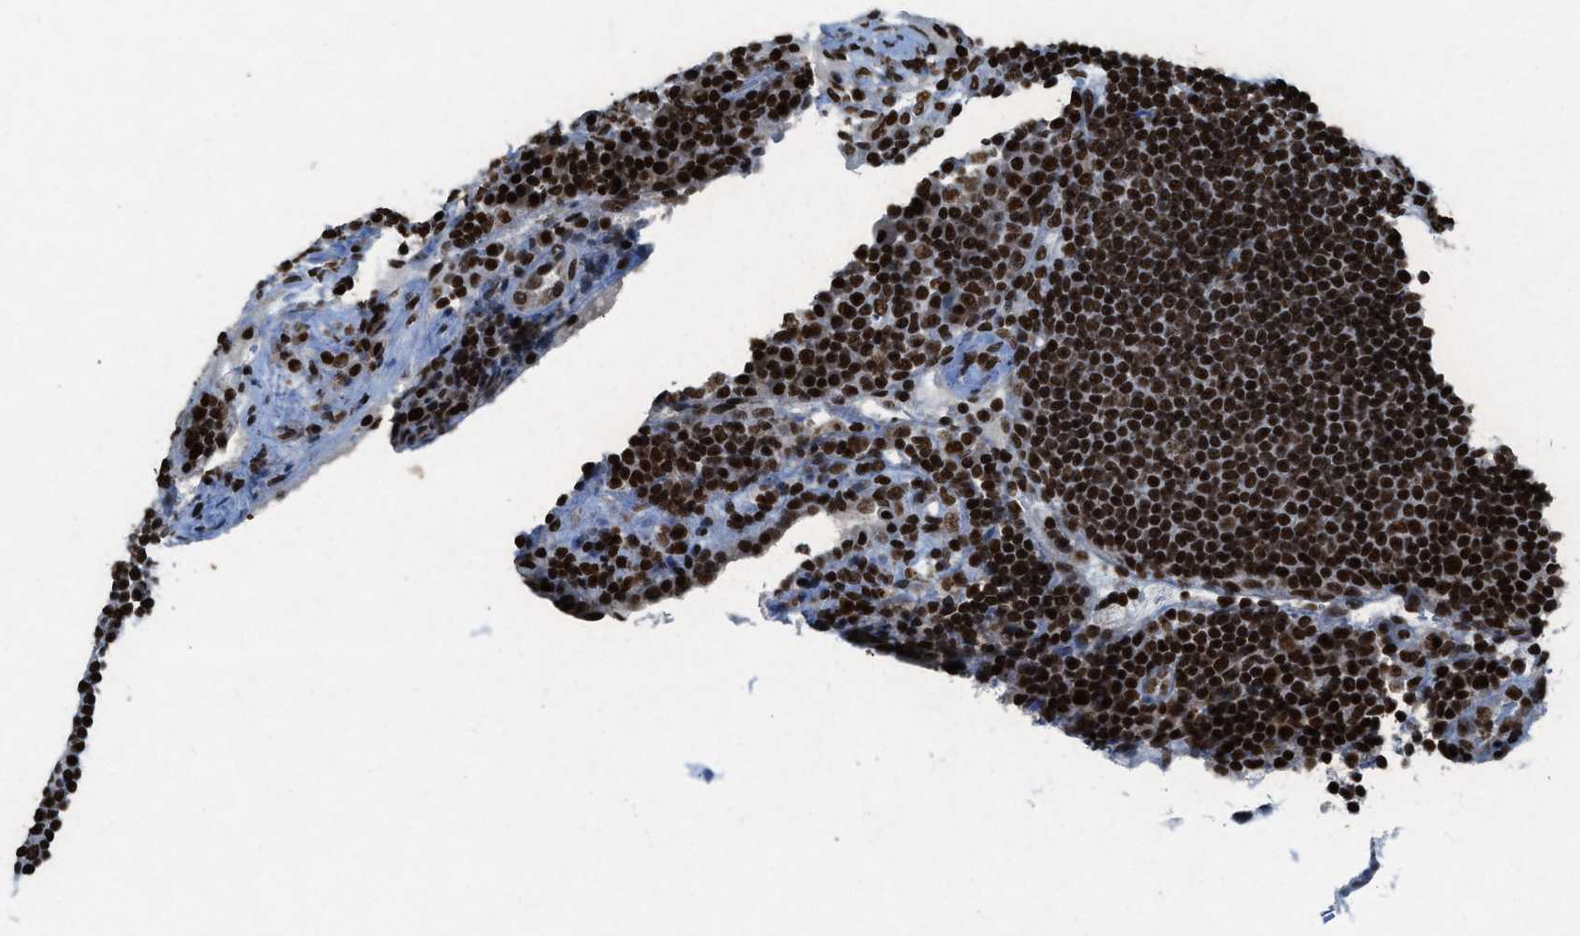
{"staining": {"intensity": "strong", "quantity": ">75%", "location": "nuclear"}, "tissue": "lymph node", "cell_type": "Germinal center cells", "image_type": "normal", "snomed": [{"axis": "morphology", "description": "Normal tissue, NOS"}, {"axis": "topography", "description": "Lymph node"}], "caption": "Protein staining of benign lymph node displays strong nuclear expression in approximately >75% of germinal center cells. (brown staining indicates protein expression, while blue staining denotes nuclei).", "gene": "NXF1", "patient": {"sex": "female", "age": 53}}